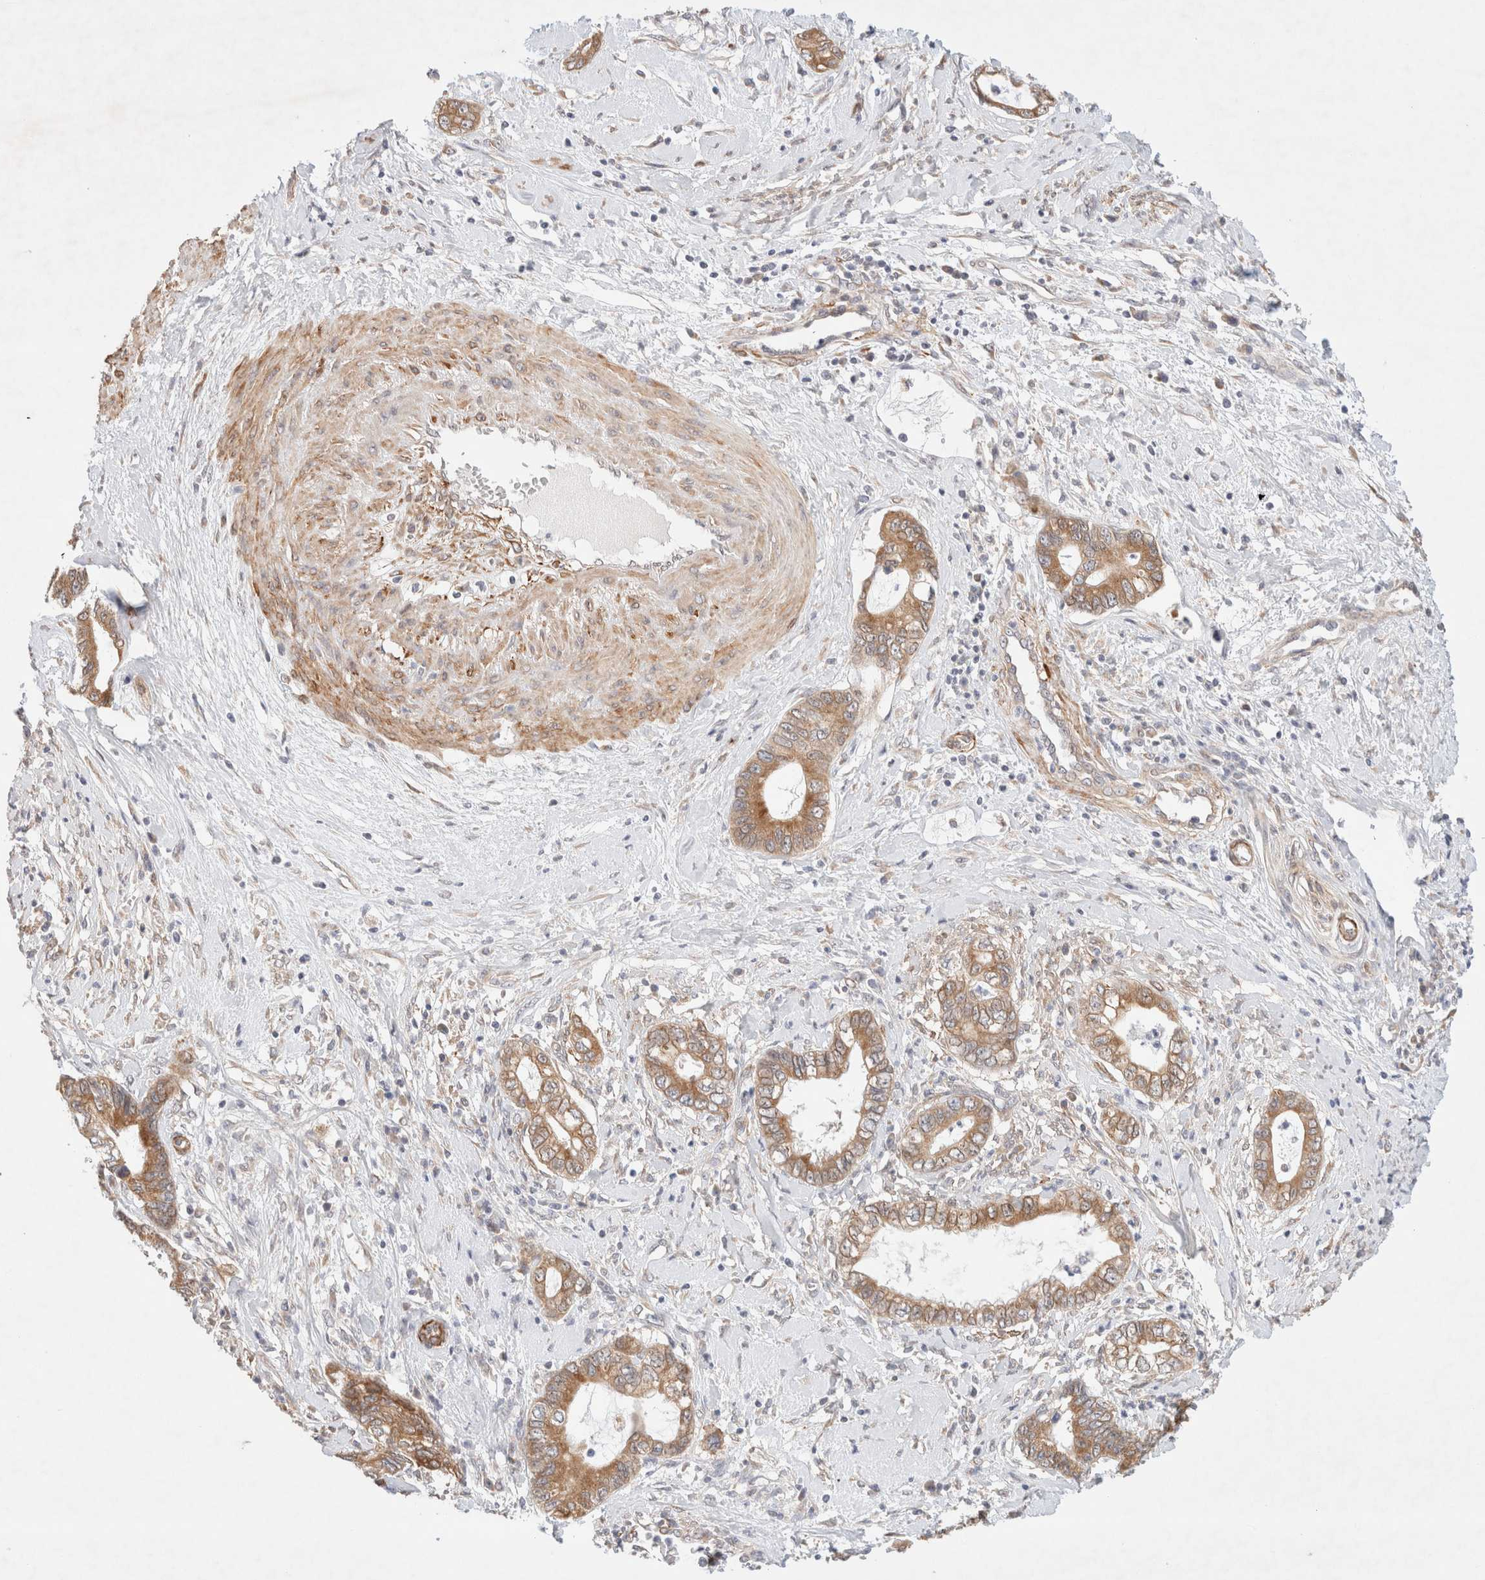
{"staining": {"intensity": "moderate", "quantity": ">75%", "location": "cytoplasmic/membranous"}, "tissue": "cervical cancer", "cell_type": "Tumor cells", "image_type": "cancer", "snomed": [{"axis": "morphology", "description": "Adenocarcinoma, NOS"}, {"axis": "topography", "description": "Cervix"}], "caption": "A brown stain highlights moderate cytoplasmic/membranous positivity of a protein in human adenocarcinoma (cervical) tumor cells. The staining is performed using DAB (3,3'-diaminobenzidine) brown chromogen to label protein expression. The nuclei are counter-stained blue using hematoxylin.", "gene": "RRP15", "patient": {"sex": "female", "age": 44}}